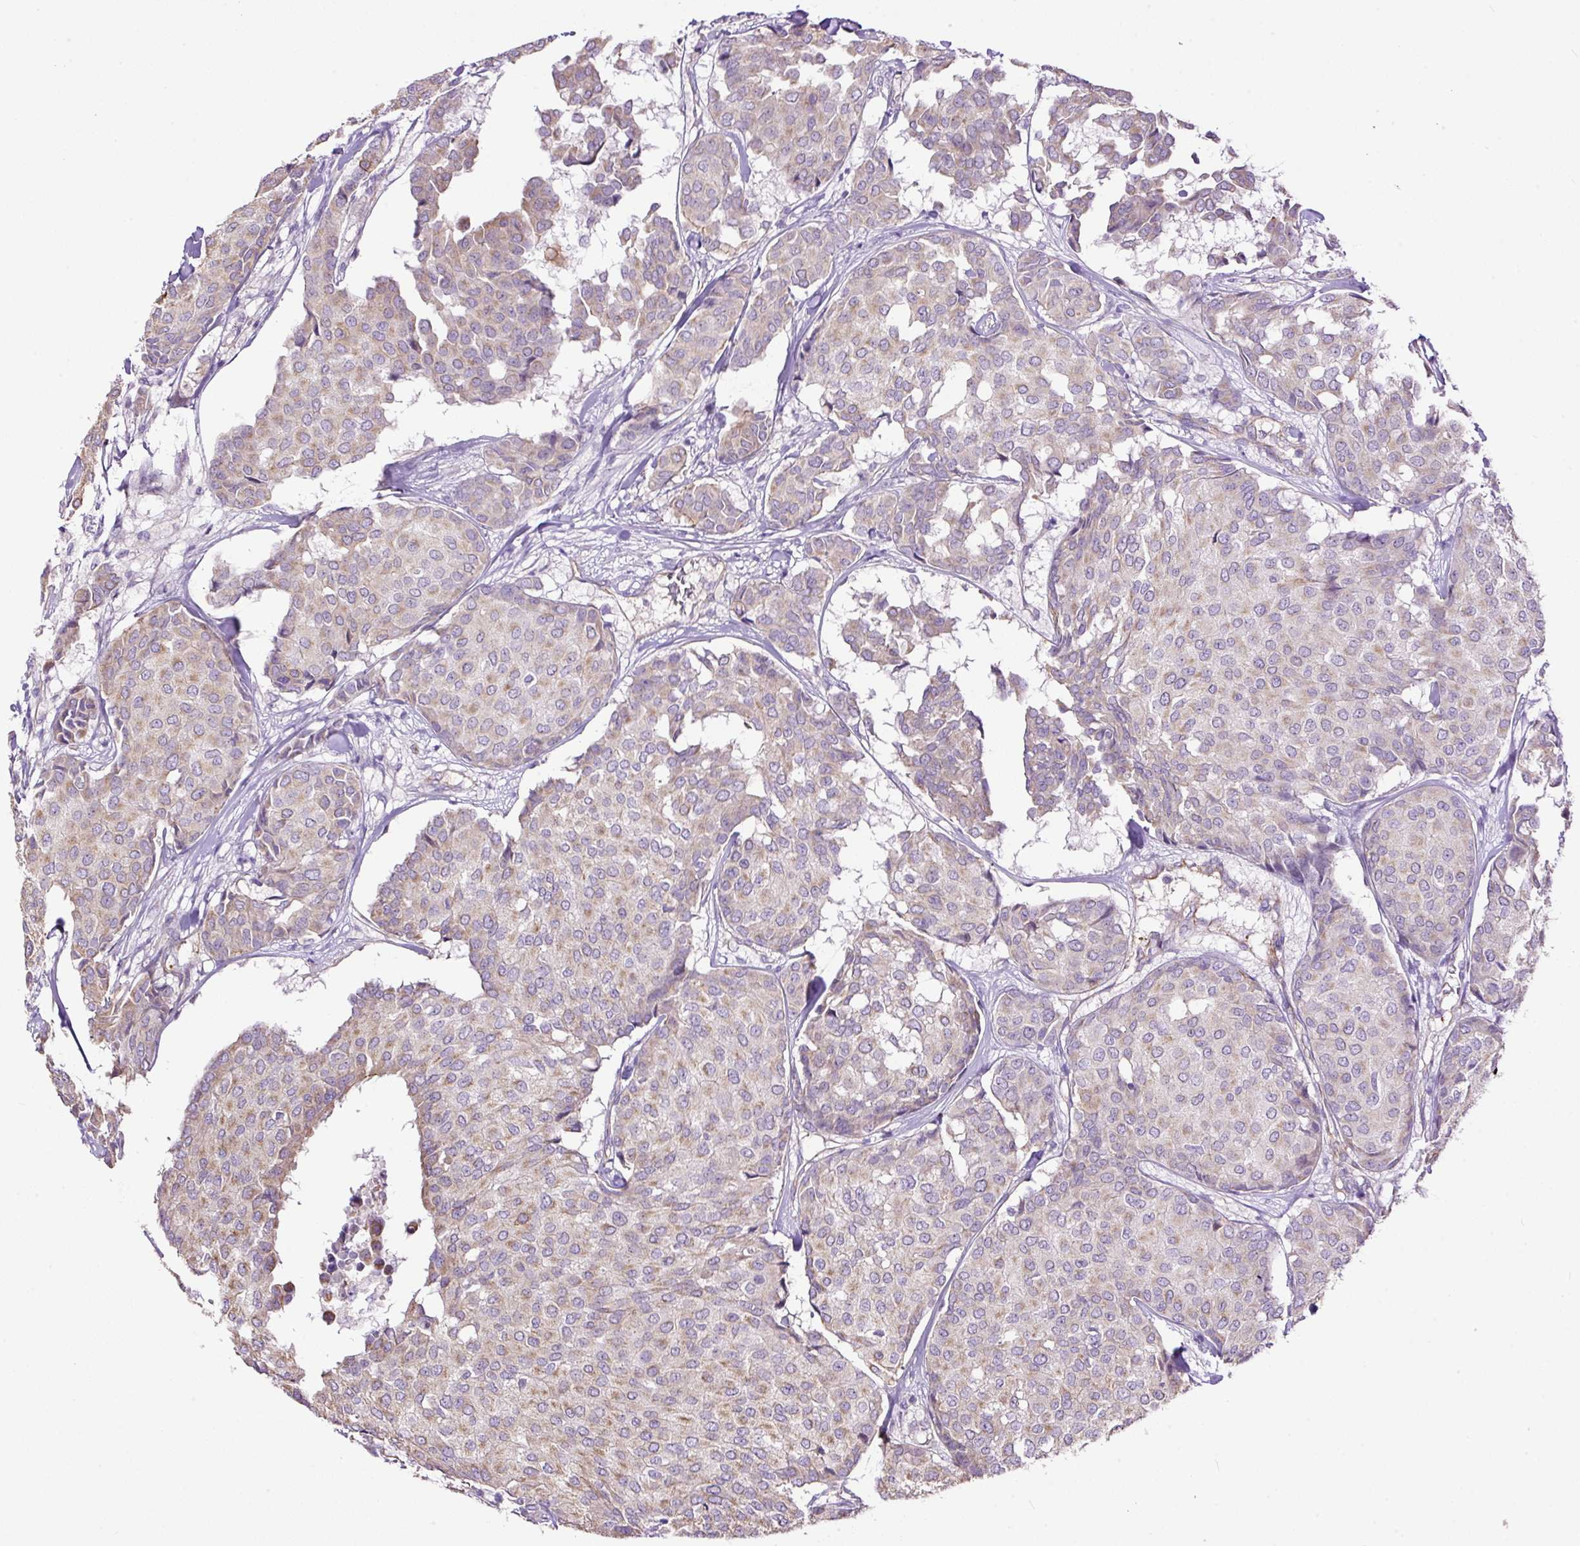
{"staining": {"intensity": "weak", "quantity": "25%-75%", "location": "cytoplasmic/membranous"}, "tissue": "breast cancer", "cell_type": "Tumor cells", "image_type": "cancer", "snomed": [{"axis": "morphology", "description": "Duct carcinoma"}, {"axis": "topography", "description": "Breast"}], "caption": "The photomicrograph shows immunohistochemical staining of breast invasive ductal carcinoma. There is weak cytoplasmic/membranous staining is present in approximately 25%-75% of tumor cells. (IHC, brightfield microscopy, high magnification).", "gene": "MAGEB16", "patient": {"sex": "female", "age": 75}}